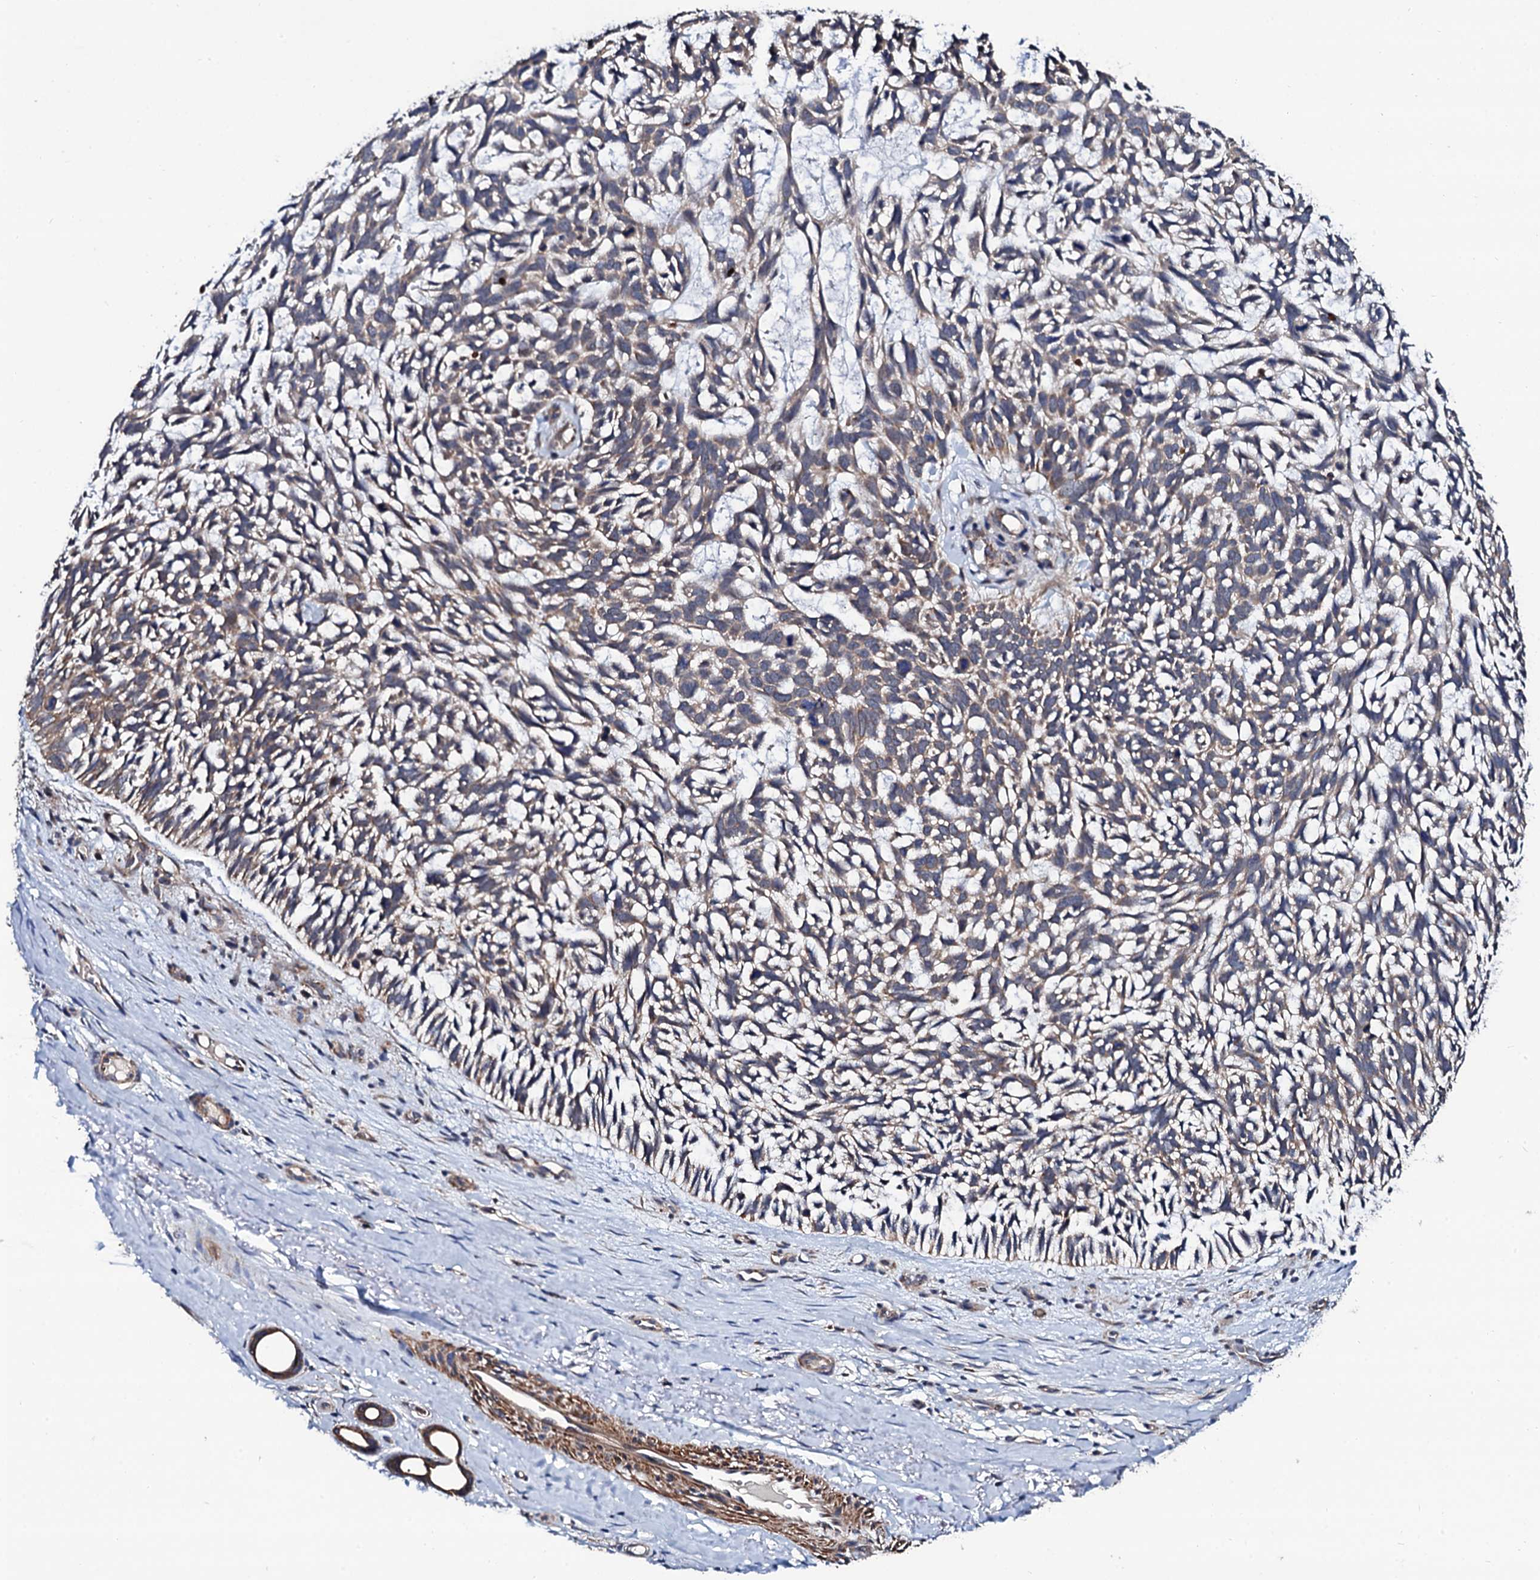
{"staining": {"intensity": "weak", "quantity": ">75%", "location": "cytoplasmic/membranous"}, "tissue": "skin cancer", "cell_type": "Tumor cells", "image_type": "cancer", "snomed": [{"axis": "morphology", "description": "Basal cell carcinoma"}, {"axis": "topography", "description": "Skin"}], "caption": "Immunohistochemical staining of skin basal cell carcinoma shows low levels of weak cytoplasmic/membranous protein positivity in about >75% of tumor cells.", "gene": "COG4", "patient": {"sex": "male", "age": 88}}